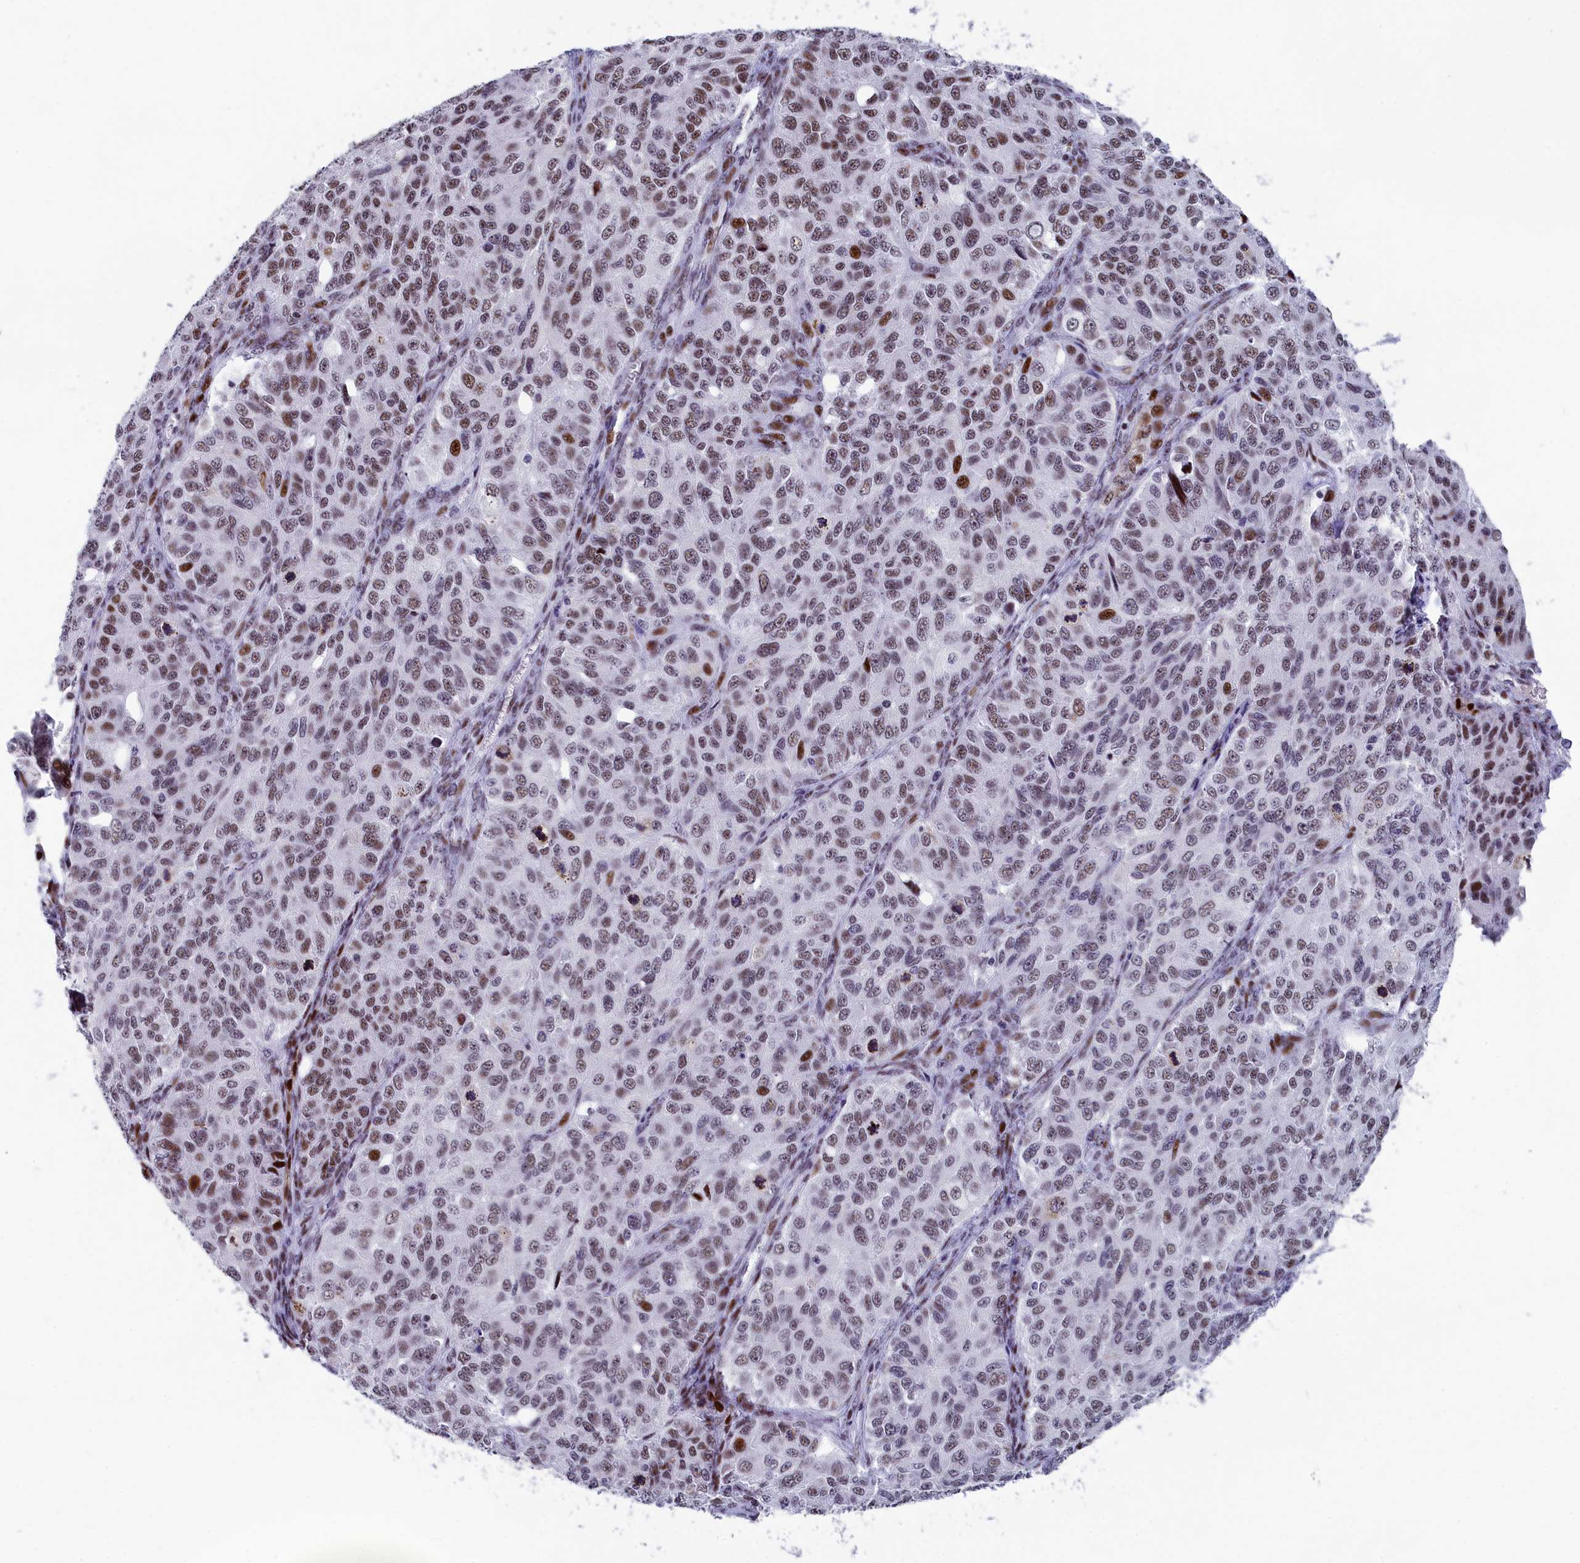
{"staining": {"intensity": "weak", "quantity": ">75%", "location": "nuclear"}, "tissue": "ovarian cancer", "cell_type": "Tumor cells", "image_type": "cancer", "snomed": [{"axis": "morphology", "description": "Carcinoma, endometroid"}, {"axis": "topography", "description": "Ovary"}], "caption": "The image exhibits a brown stain indicating the presence of a protein in the nuclear of tumor cells in ovarian cancer. Using DAB (brown) and hematoxylin (blue) stains, captured at high magnification using brightfield microscopy.", "gene": "NSA2", "patient": {"sex": "female", "age": 51}}